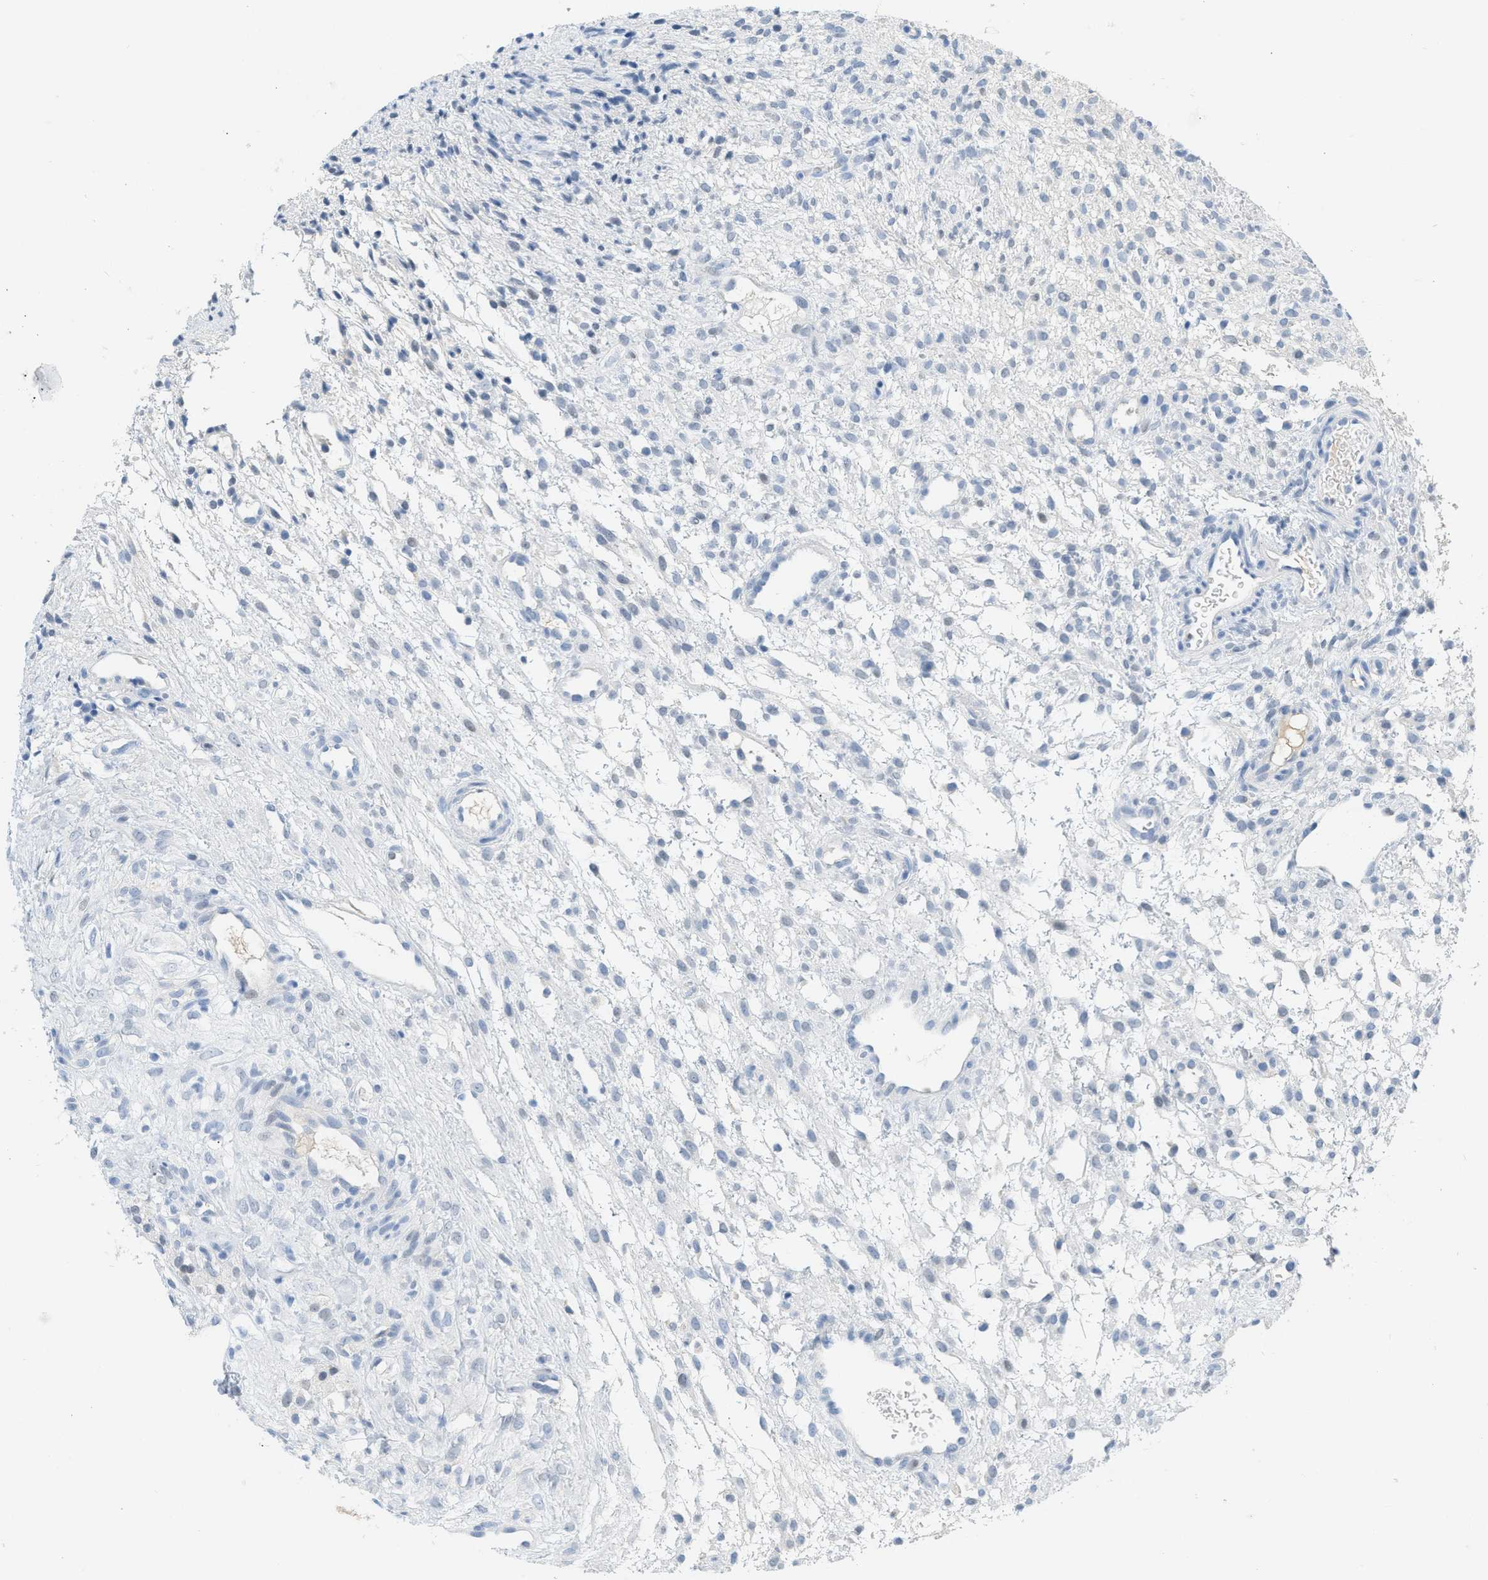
{"staining": {"intensity": "negative", "quantity": "none", "location": "none"}, "tissue": "ovary", "cell_type": "Ovarian stroma cells", "image_type": "normal", "snomed": [{"axis": "morphology", "description": "Normal tissue, NOS"}, {"axis": "morphology", "description": "Cyst, NOS"}, {"axis": "topography", "description": "Ovary"}], "caption": "Immunohistochemistry (IHC) micrograph of normal human ovary stained for a protein (brown), which demonstrates no staining in ovarian stroma cells. The staining was performed using DAB (3,3'-diaminobenzidine) to visualize the protein expression in brown, while the nuclei were stained in blue with hematoxylin (Magnification: 20x).", "gene": "HSF2", "patient": {"sex": "female", "age": 18}}